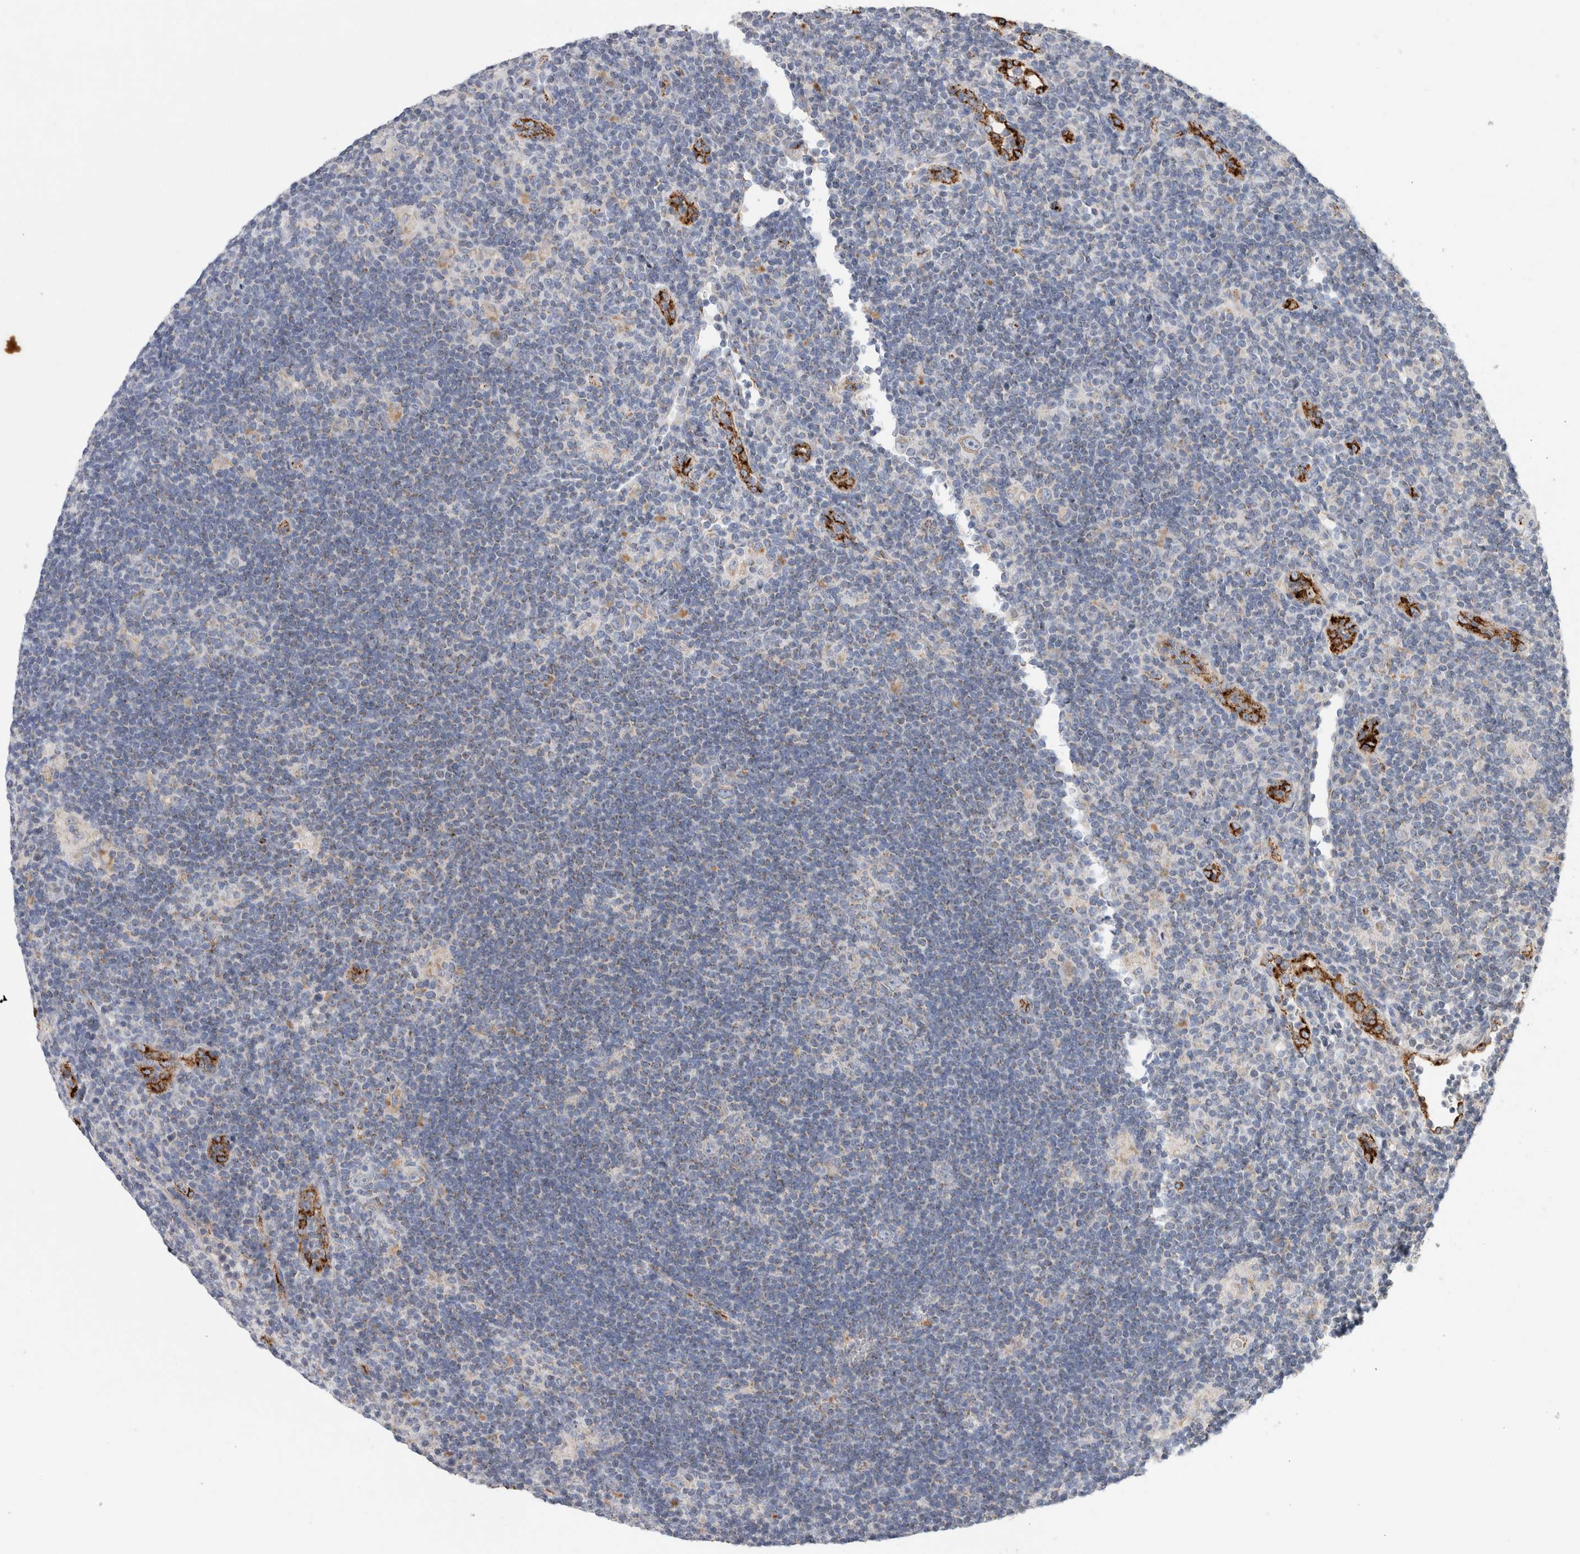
{"staining": {"intensity": "weak", "quantity": "25%-75%", "location": "cytoplasmic/membranous"}, "tissue": "lymphoma", "cell_type": "Tumor cells", "image_type": "cancer", "snomed": [{"axis": "morphology", "description": "Hodgkin's disease, NOS"}, {"axis": "topography", "description": "Lymph node"}], "caption": "The immunohistochemical stain labels weak cytoplasmic/membranous positivity in tumor cells of lymphoma tissue.", "gene": "IARS2", "patient": {"sex": "female", "age": 57}}